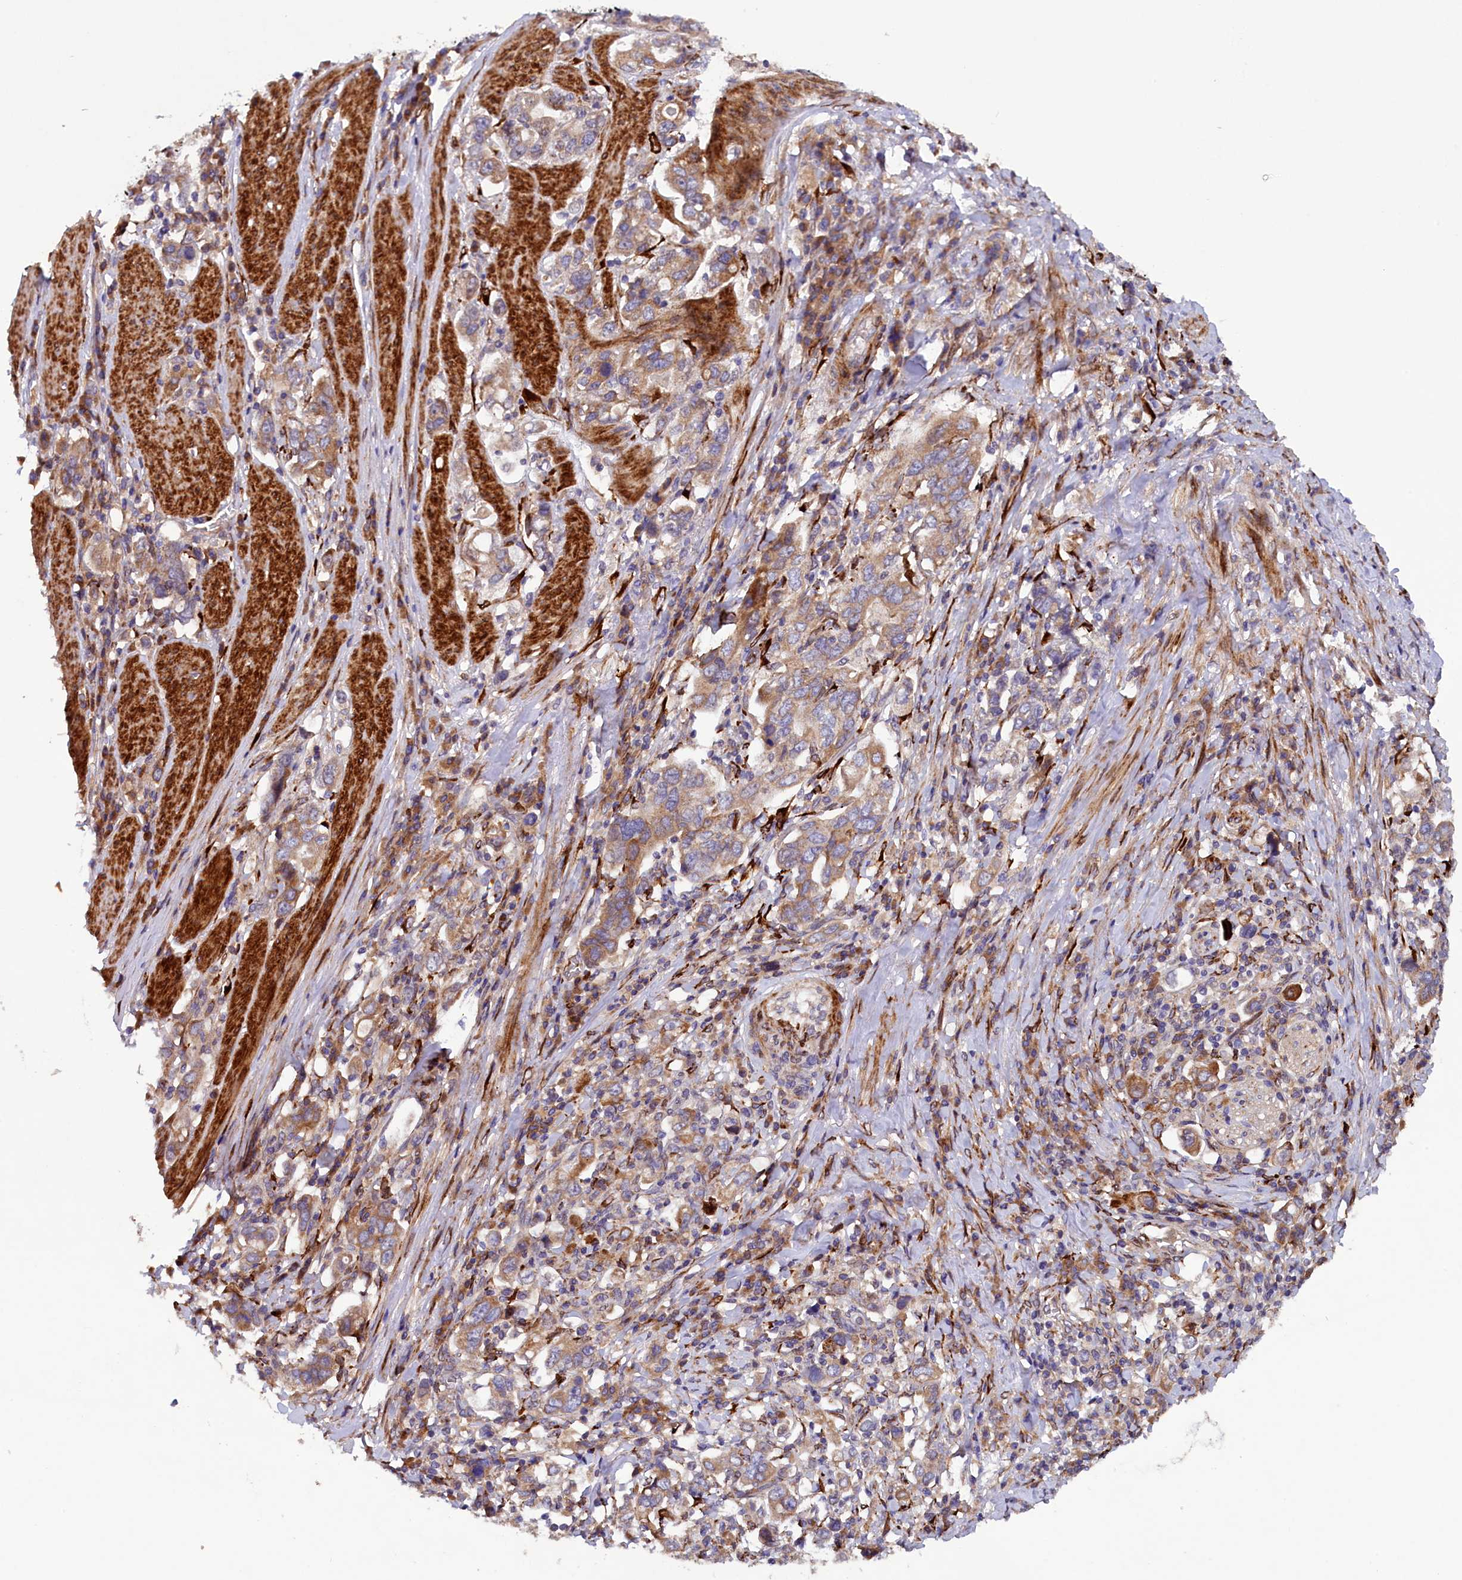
{"staining": {"intensity": "moderate", "quantity": ">75%", "location": "cytoplasmic/membranous"}, "tissue": "stomach cancer", "cell_type": "Tumor cells", "image_type": "cancer", "snomed": [{"axis": "morphology", "description": "Adenocarcinoma, NOS"}, {"axis": "topography", "description": "Stomach, upper"}, {"axis": "topography", "description": "Stomach"}], "caption": "Stomach cancer (adenocarcinoma) stained with IHC reveals moderate cytoplasmic/membranous expression in about >75% of tumor cells.", "gene": "ARRDC4", "patient": {"sex": "male", "age": 62}}